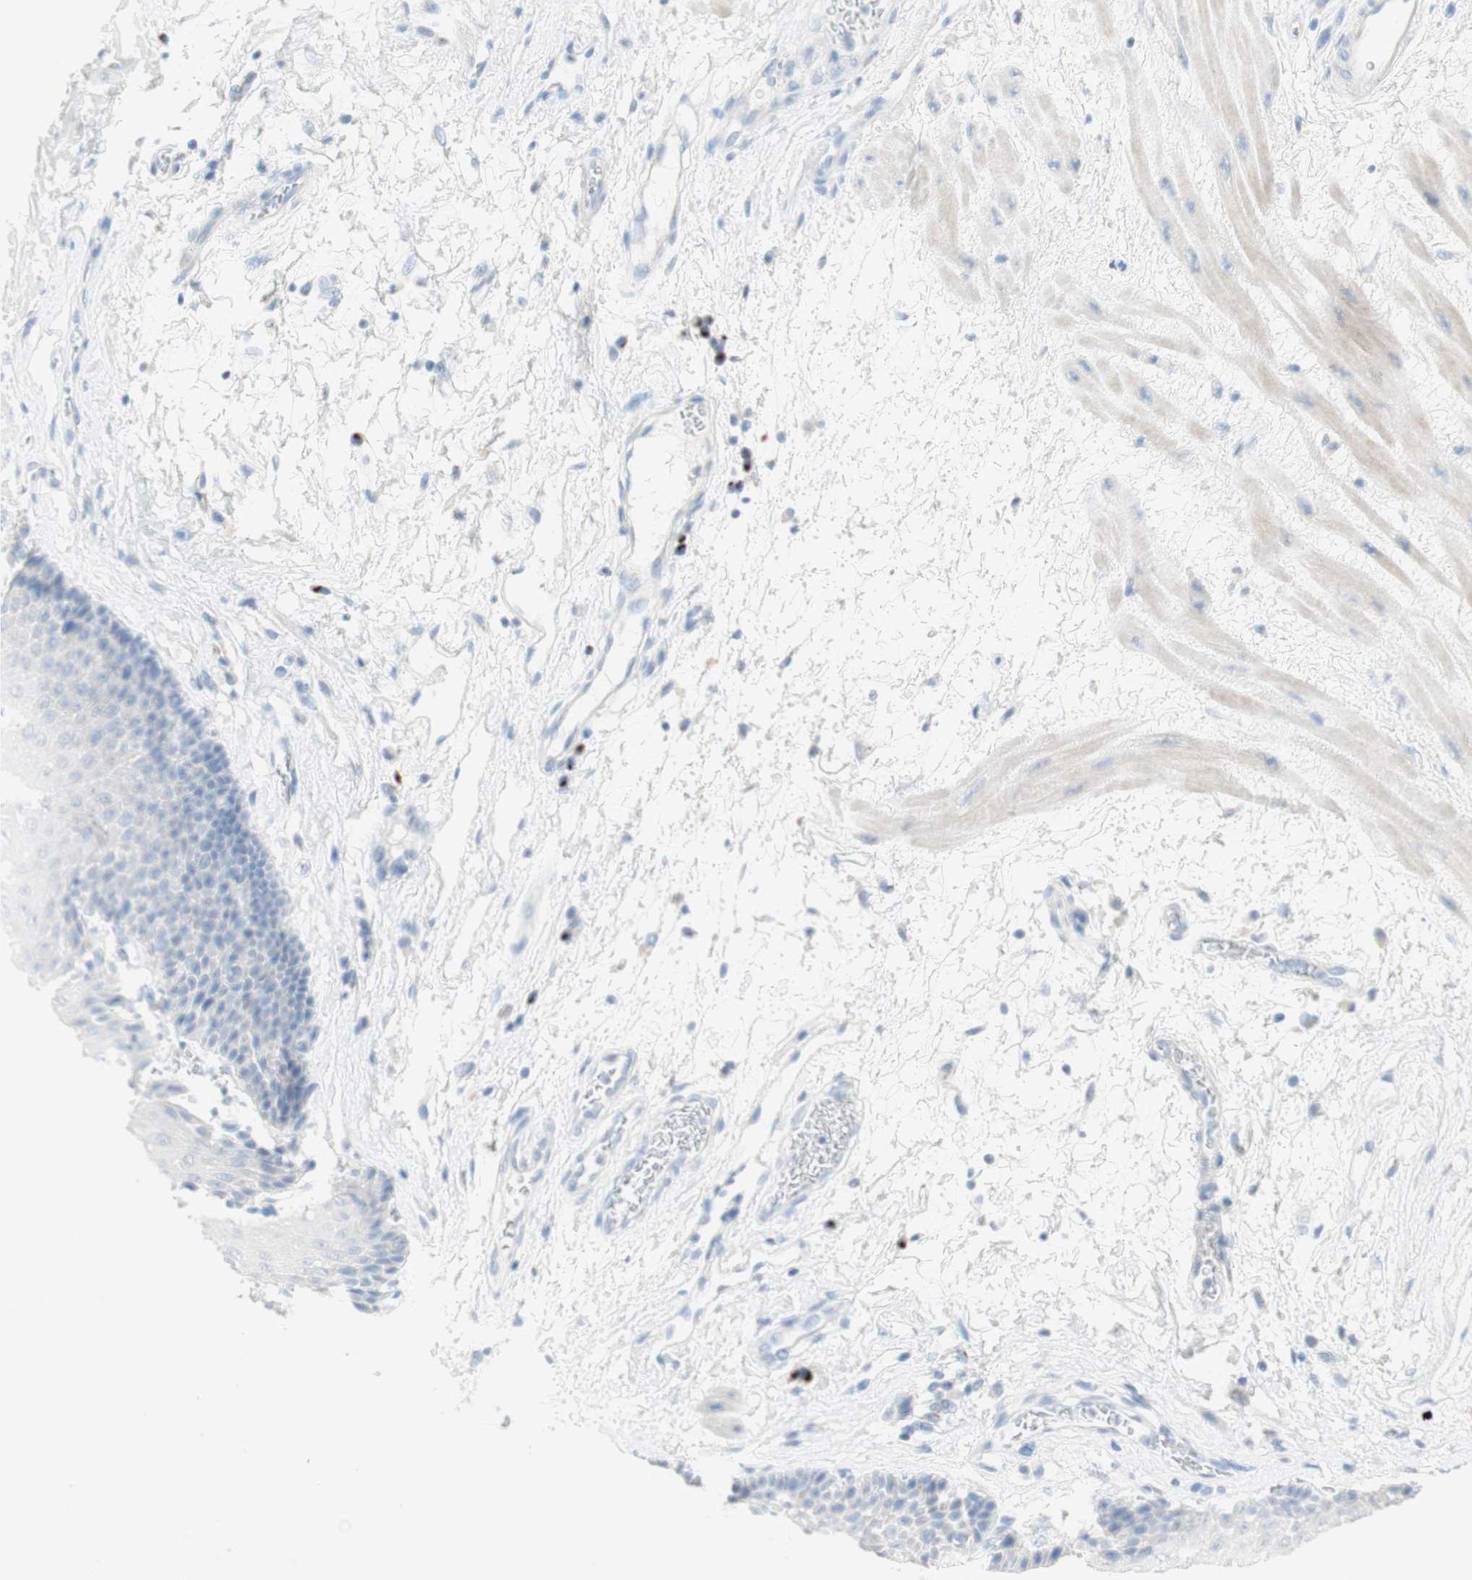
{"staining": {"intensity": "negative", "quantity": "none", "location": "none"}, "tissue": "esophagus", "cell_type": "Squamous epithelial cells", "image_type": "normal", "snomed": [{"axis": "morphology", "description": "Normal tissue, NOS"}, {"axis": "topography", "description": "Esophagus"}], "caption": "Micrograph shows no significant protein staining in squamous epithelial cells of normal esophagus.", "gene": "MANEA", "patient": {"sex": "male", "age": 48}}